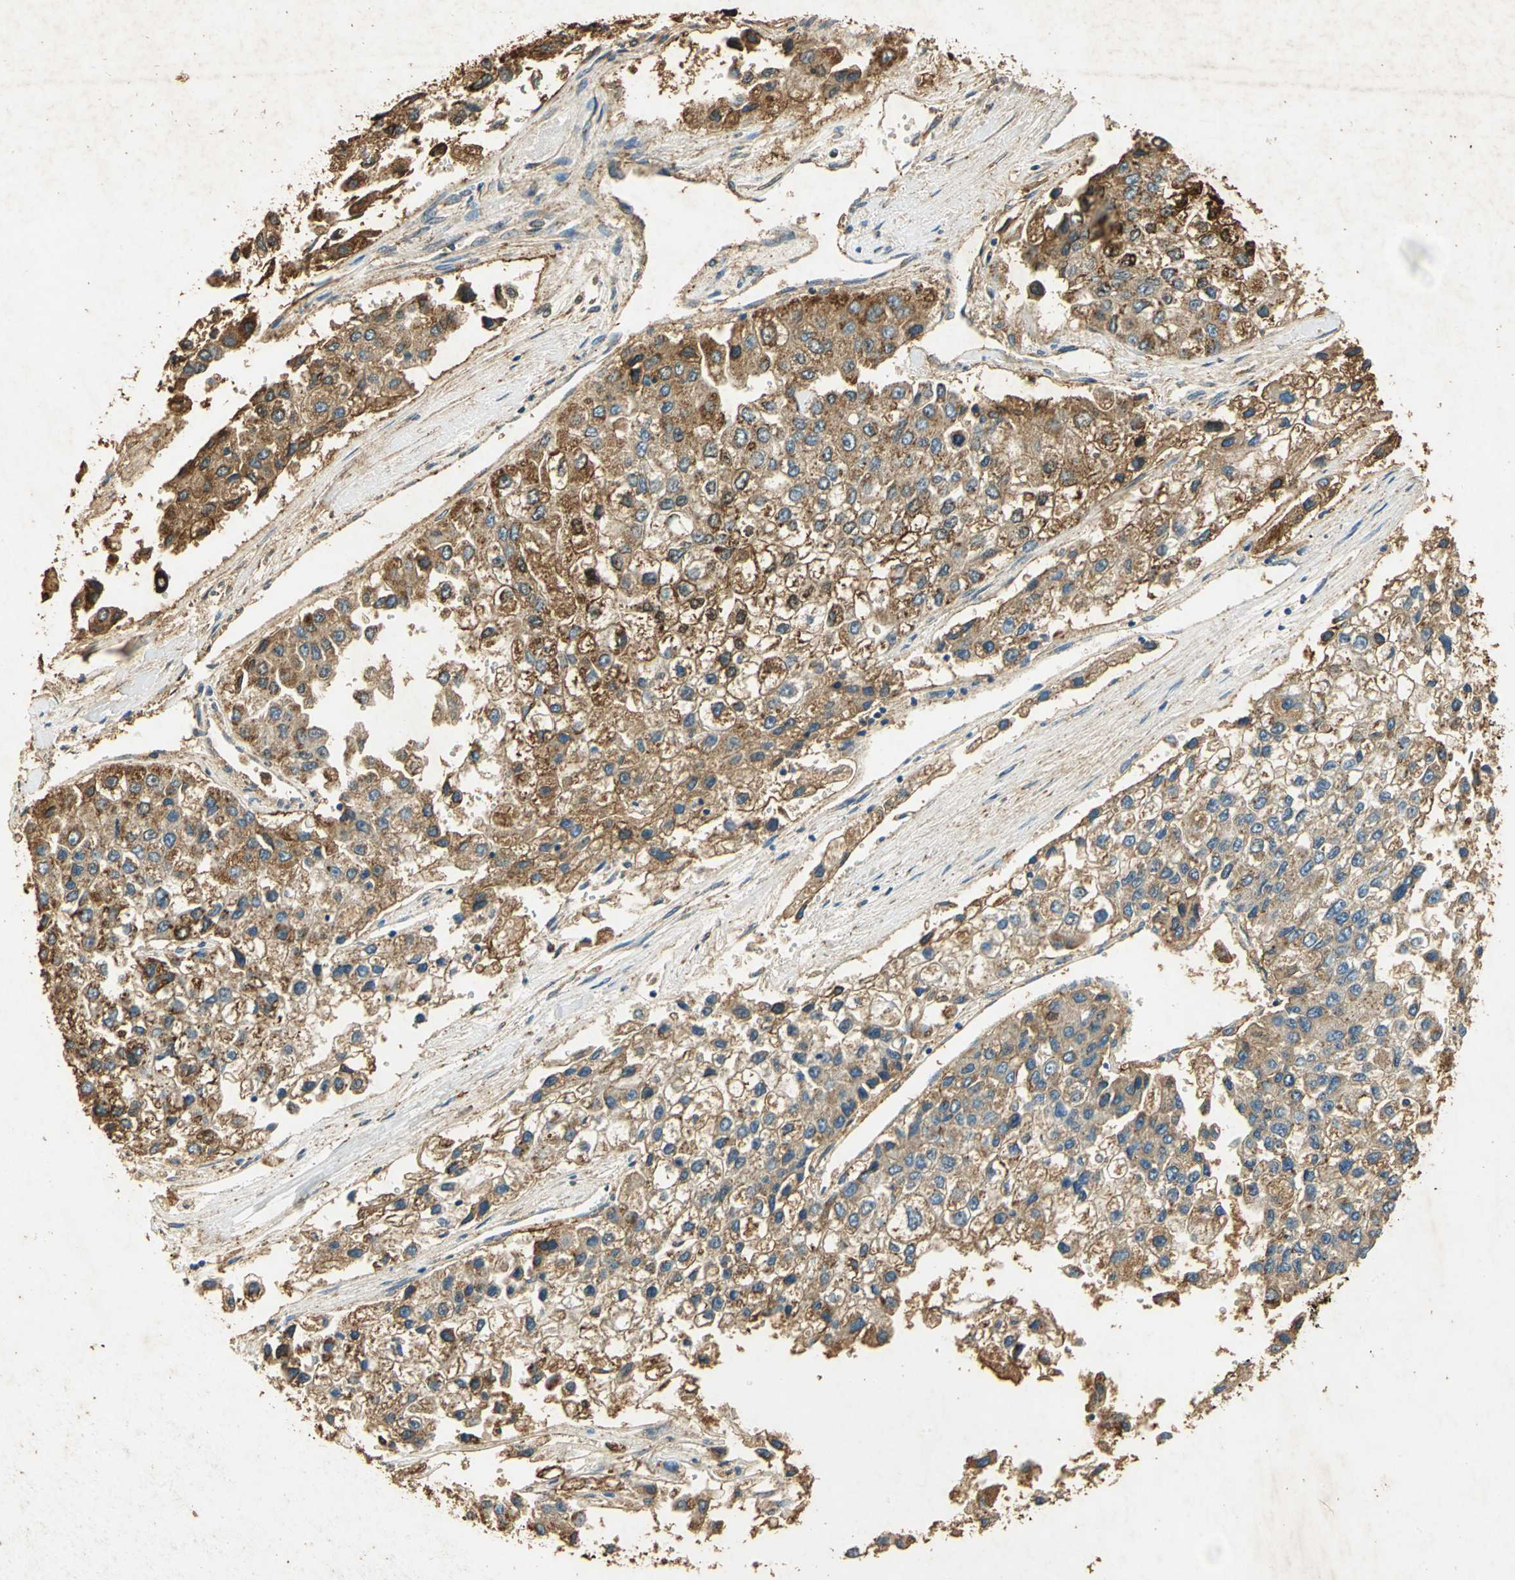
{"staining": {"intensity": "moderate", "quantity": ">75%", "location": "cytoplasmic/membranous"}, "tissue": "liver cancer", "cell_type": "Tumor cells", "image_type": "cancer", "snomed": [{"axis": "morphology", "description": "Carcinoma, Hepatocellular, NOS"}, {"axis": "topography", "description": "Liver"}], "caption": "A histopathology image of human hepatocellular carcinoma (liver) stained for a protein shows moderate cytoplasmic/membranous brown staining in tumor cells.", "gene": "ANXA4", "patient": {"sex": "female", "age": 66}}